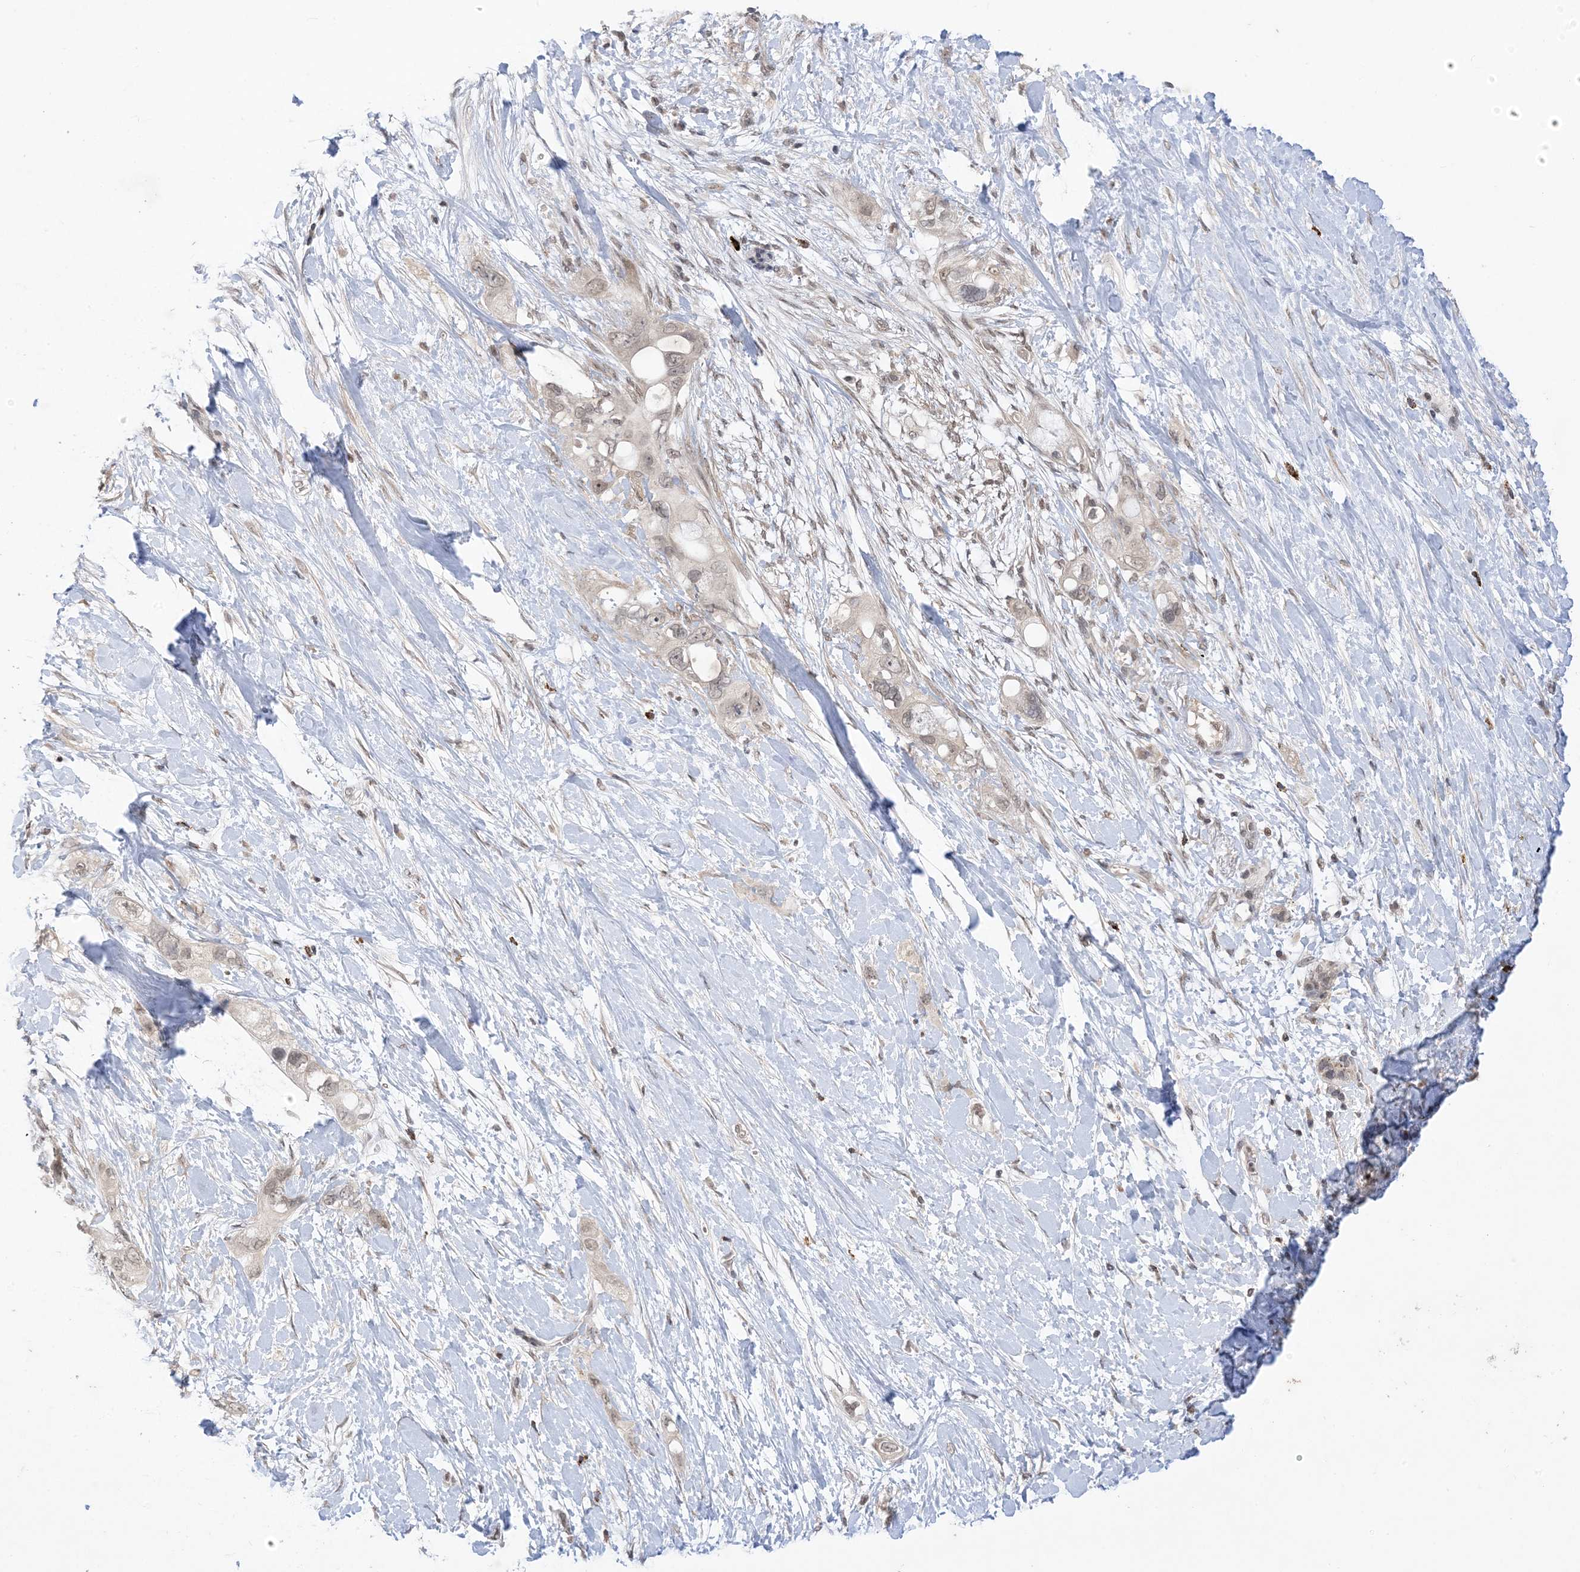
{"staining": {"intensity": "weak", "quantity": ">75%", "location": "nuclear"}, "tissue": "pancreatic cancer", "cell_type": "Tumor cells", "image_type": "cancer", "snomed": [{"axis": "morphology", "description": "Adenocarcinoma, NOS"}, {"axis": "topography", "description": "Pancreas"}], "caption": "This is a histology image of immunohistochemistry staining of pancreatic adenocarcinoma, which shows weak staining in the nuclear of tumor cells.", "gene": "RANBP9", "patient": {"sex": "female", "age": 56}}